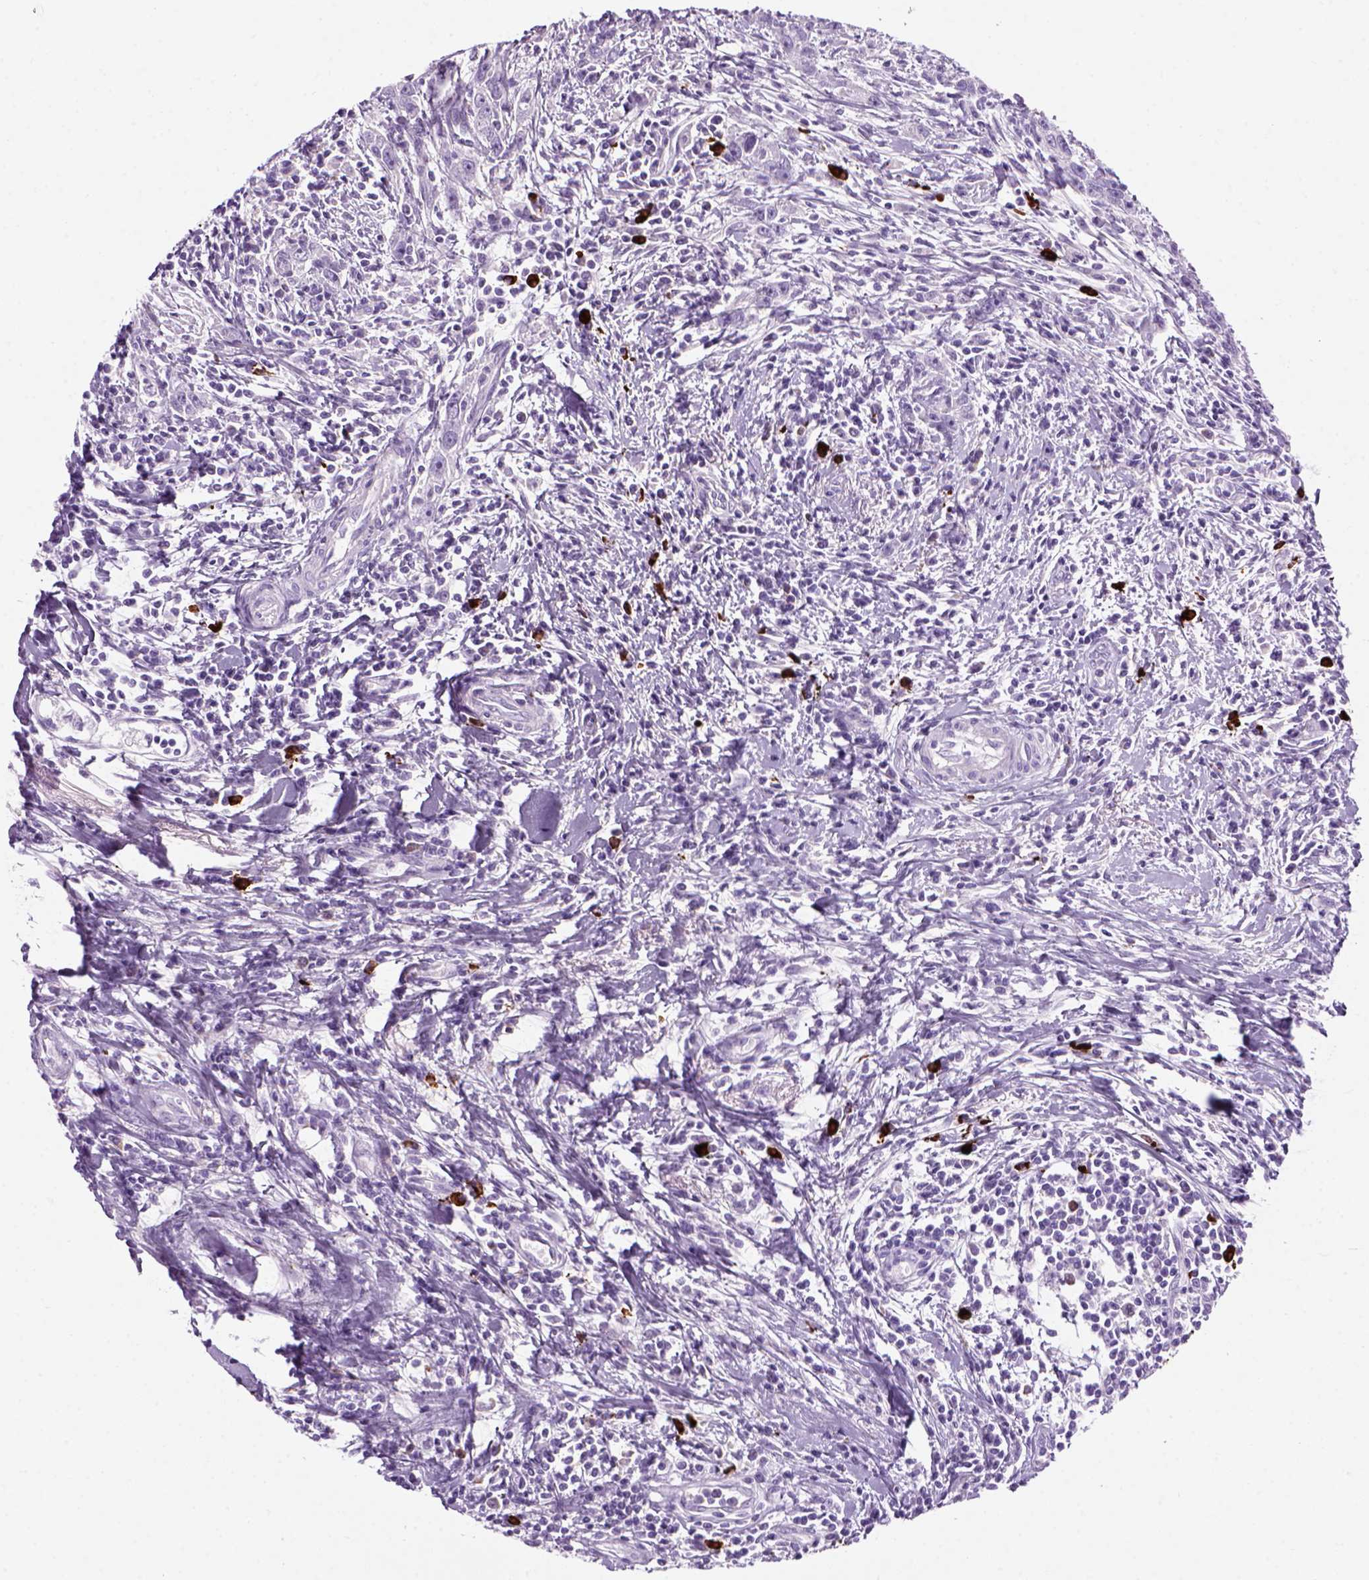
{"staining": {"intensity": "negative", "quantity": "none", "location": "none"}, "tissue": "urothelial cancer", "cell_type": "Tumor cells", "image_type": "cancer", "snomed": [{"axis": "morphology", "description": "Urothelial carcinoma, High grade"}, {"axis": "topography", "description": "Urinary bladder"}], "caption": "An immunohistochemistry (IHC) histopathology image of high-grade urothelial carcinoma is shown. There is no staining in tumor cells of high-grade urothelial carcinoma. Brightfield microscopy of immunohistochemistry (IHC) stained with DAB (3,3'-diaminobenzidine) (brown) and hematoxylin (blue), captured at high magnification.", "gene": "MZB1", "patient": {"sex": "male", "age": 83}}